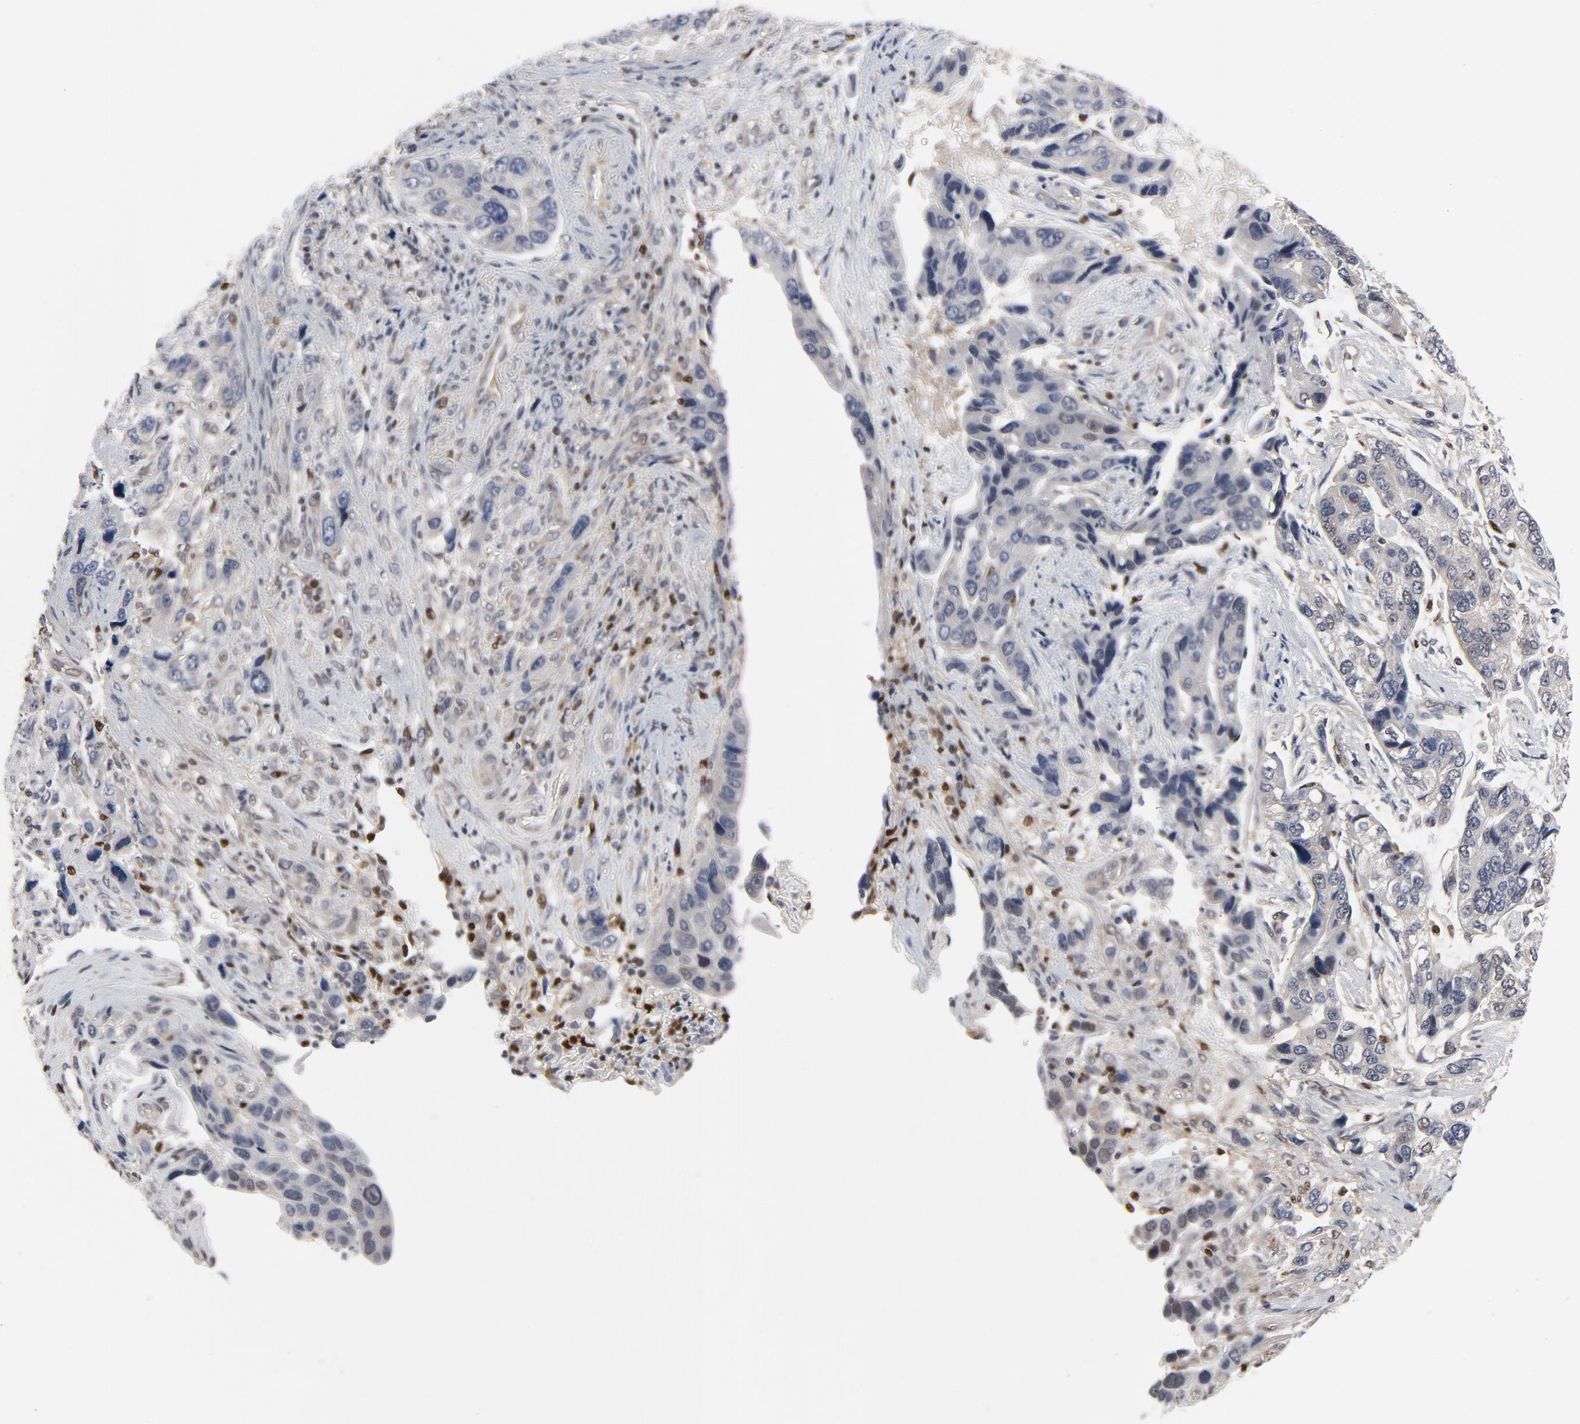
{"staining": {"intensity": "negative", "quantity": "none", "location": "none"}, "tissue": "stomach cancer", "cell_type": "Tumor cells", "image_type": "cancer", "snomed": [{"axis": "morphology", "description": "Adenocarcinoma, NOS"}, {"axis": "topography", "description": "Stomach, lower"}], "caption": "The image demonstrates no staining of tumor cells in adenocarcinoma (stomach). (DAB immunohistochemistry (IHC), high magnification).", "gene": "NFKB1", "patient": {"sex": "female", "age": 93}}